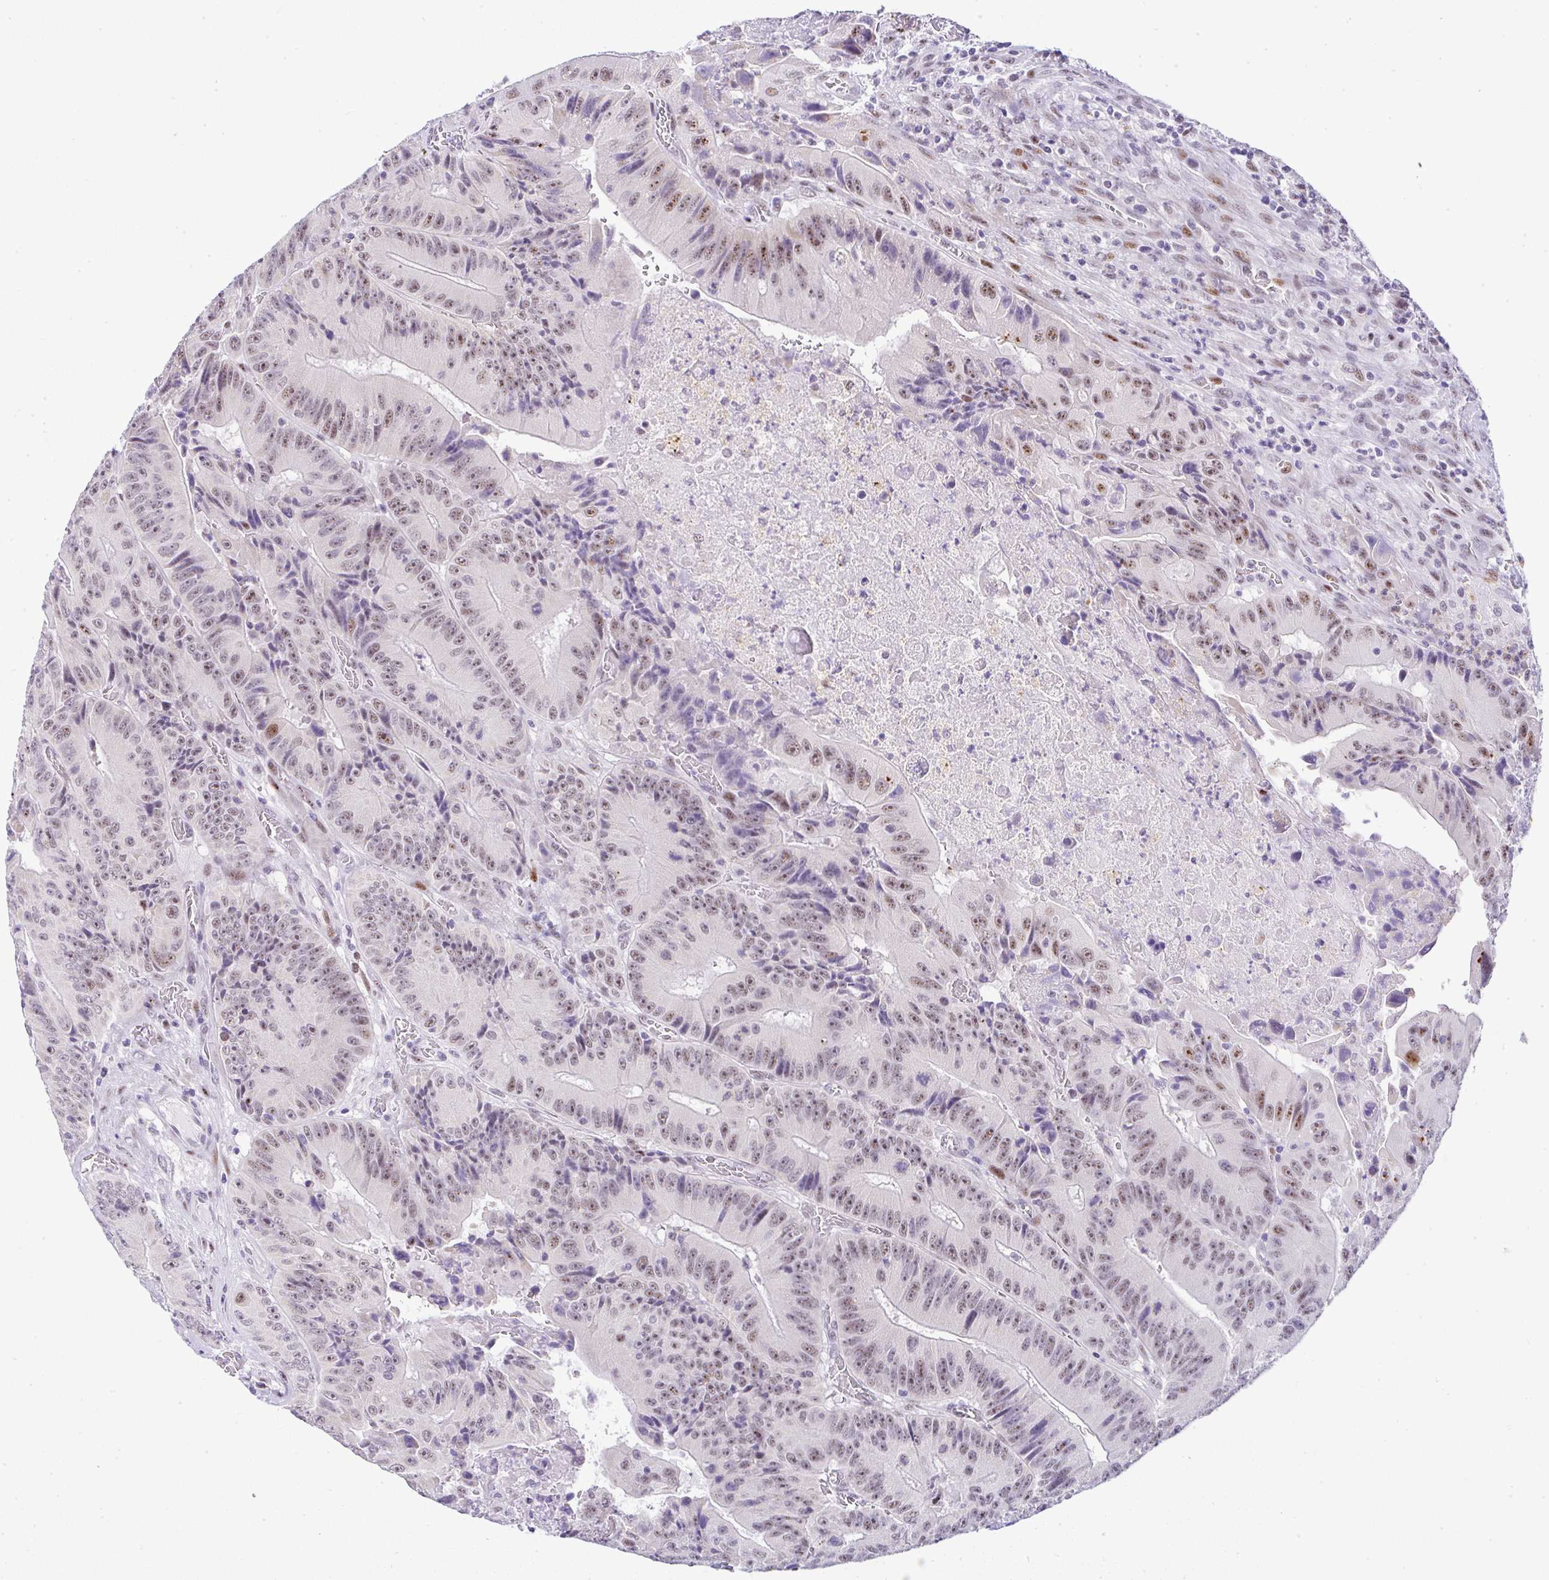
{"staining": {"intensity": "moderate", "quantity": "25%-75%", "location": "nuclear"}, "tissue": "colorectal cancer", "cell_type": "Tumor cells", "image_type": "cancer", "snomed": [{"axis": "morphology", "description": "Adenocarcinoma, NOS"}, {"axis": "topography", "description": "Colon"}], "caption": "About 25%-75% of tumor cells in colorectal cancer exhibit moderate nuclear protein positivity as visualized by brown immunohistochemical staining.", "gene": "NR1D2", "patient": {"sex": "female", "age": 86}}